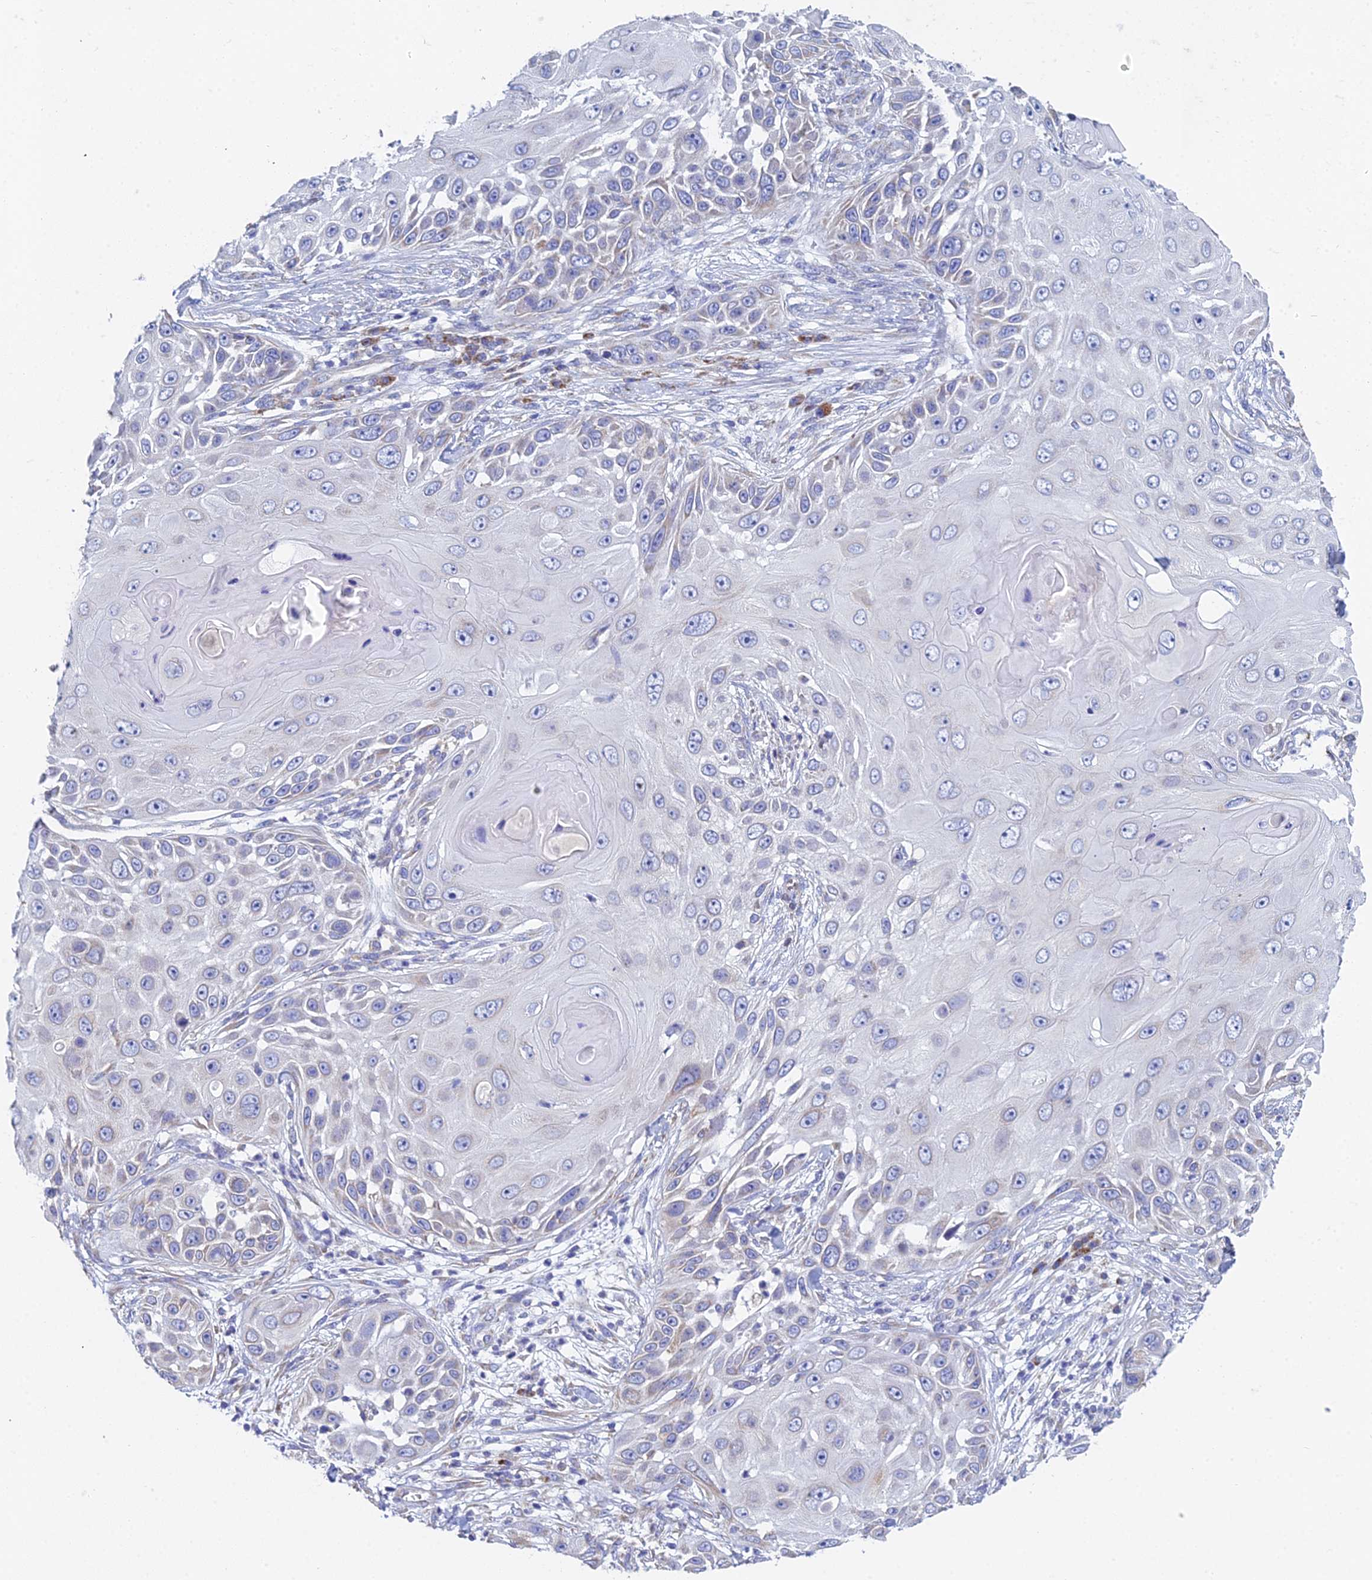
{"staining": {"intensity": "weak", "quantity": "<25%", "location": "cytoplasmic/membranous"}, "tissue": "skin cancer", "cell_type": "Tumor cells", "image_type": "cancer", "snomed": [{"axis": "morphology", "description": "Squamous cell carcinoma, NOS"}, {"axis": "topography", "description": "Skin"}], "caption": "Skin cancer (squamous cell carcinoma) stained for a protein using immunohistochemistry (IHC) displays no staining tumor cells.", "gene": "CRACR2B", "patient": {"sex": "female", "age": 44}}